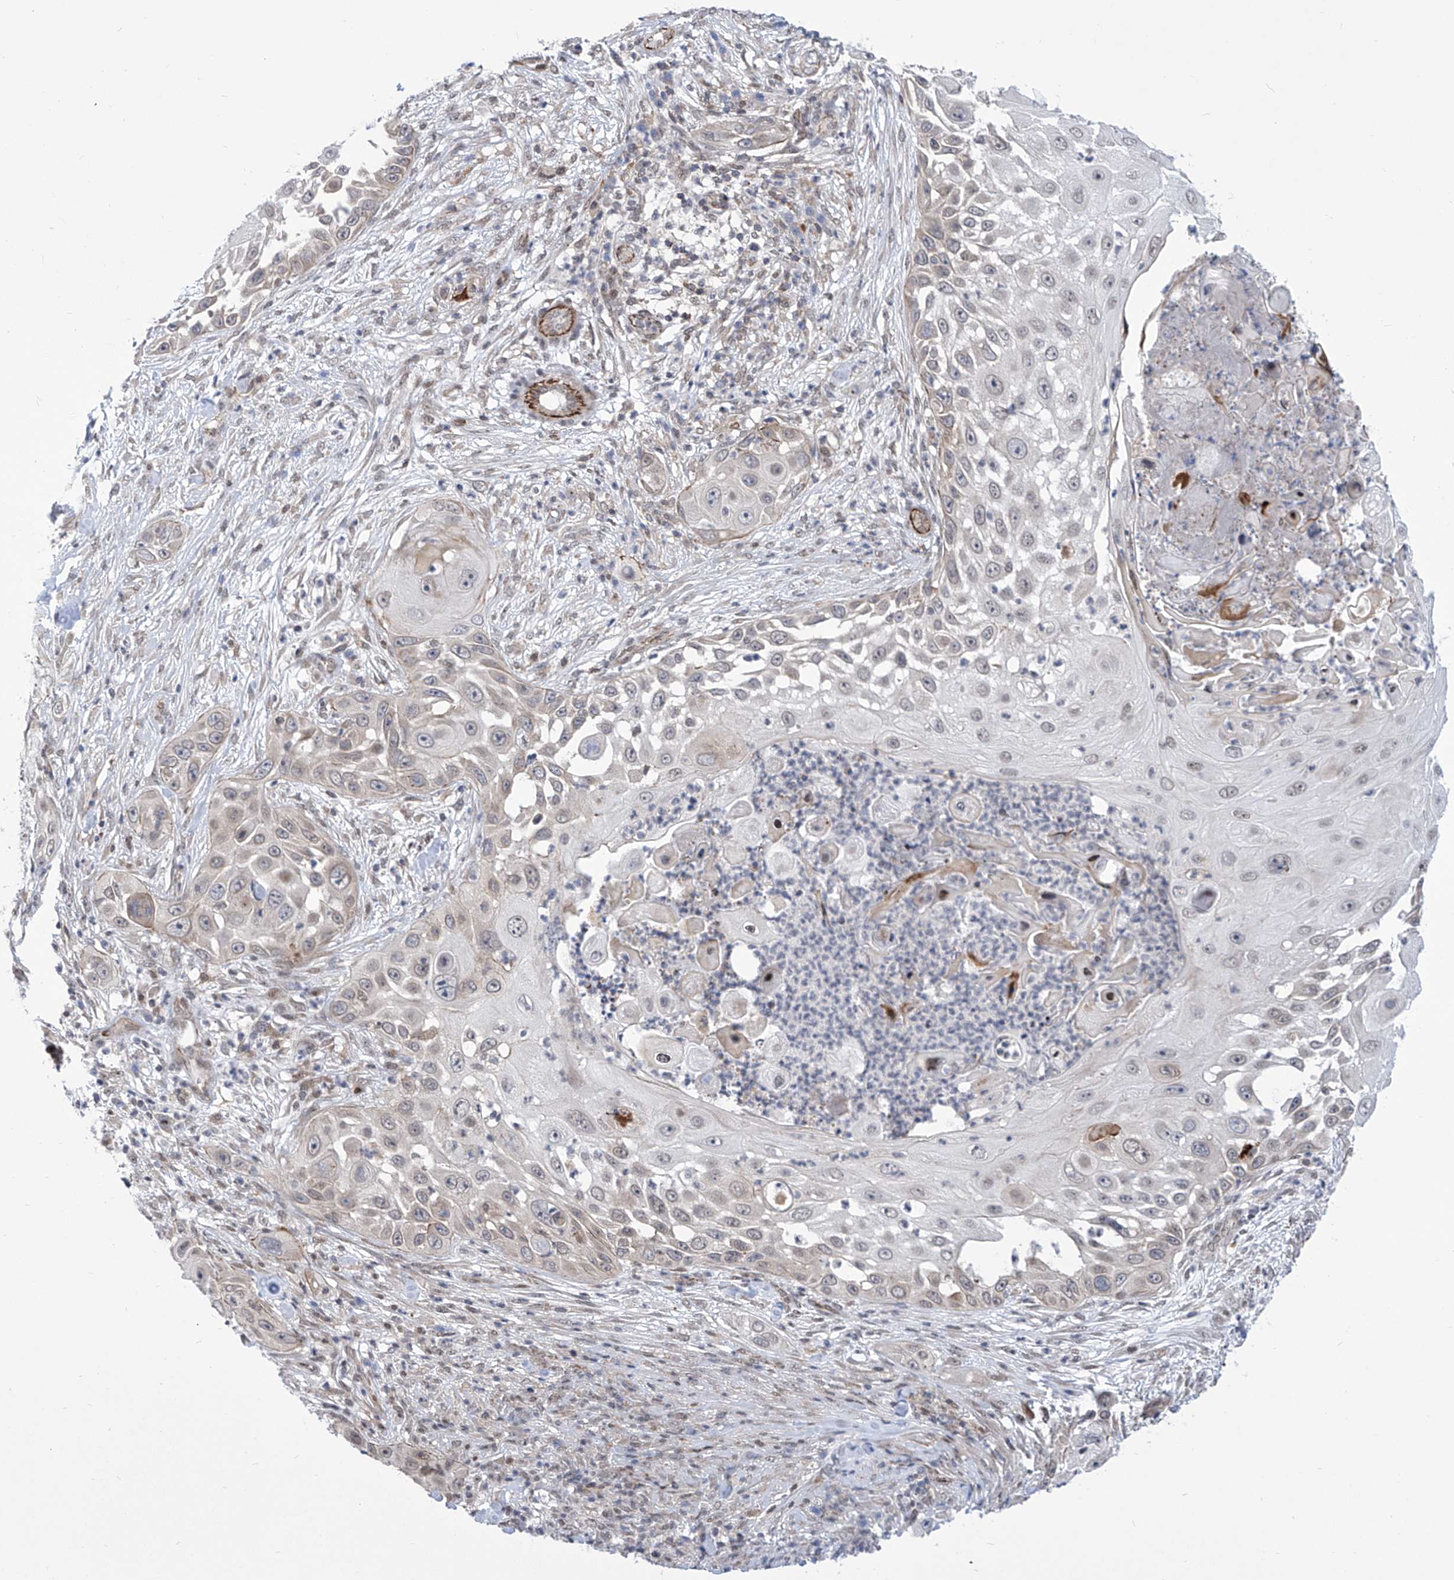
{"staining": {"intensity": "weak", "quantity": "<25%", "location": "cytoplasmic/membranous"}, "tissue": "skin cancer", "cell_type": "Tumor cells", "image_type": "cancer", "snomed": [{"axis": "morphology", "description": "Squamous cell carcinoma, NOS"}, {"axis": "topography", "description": "Skin"}], "caption": "DAB immunohistochemical staining of human skin squamous cell carcinoma shows no significant expression in tumor cells.", "gene": "CEP290", "patient": {"sex": "female", "age": 44}}